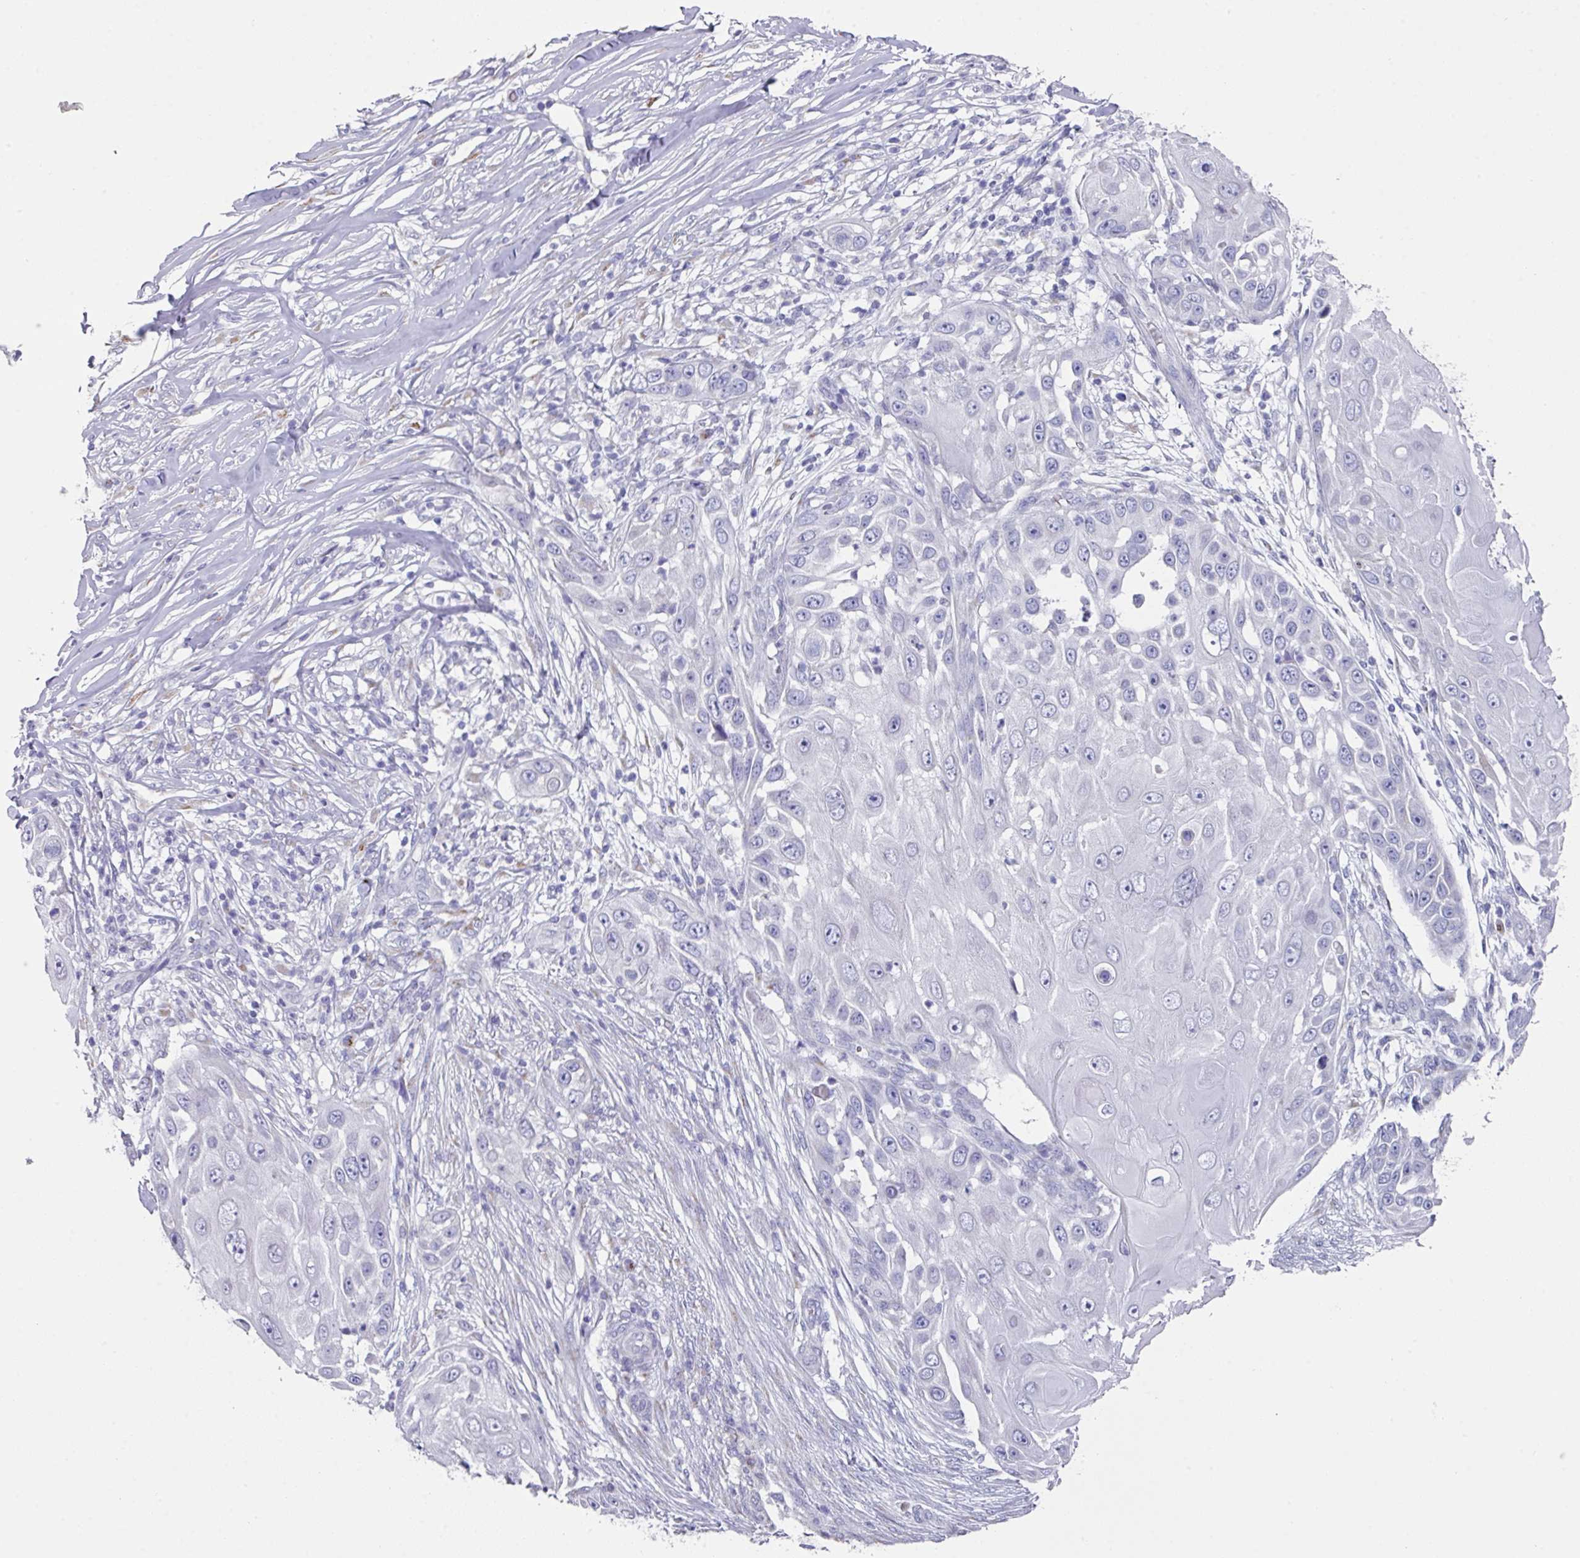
{"staining": {"intensity": "negative", "quantity": "none", "location": "none"}, "tissue": "skin cancer", "cell_type": "Tumor cells", "image_type": "cancer", "snomed": [{"axis": "morphology", "description": "Squamous cell carcinoma, NOS"}, {"axis": "topography", "description": "Skin"}], "caption": "Photomicrograph shows no significant protein positivity in tumor cells of squamous cell carcinoma (skin).", "gene": "VKORC1L1", "patient": {"sex": "female", "age": 44}}